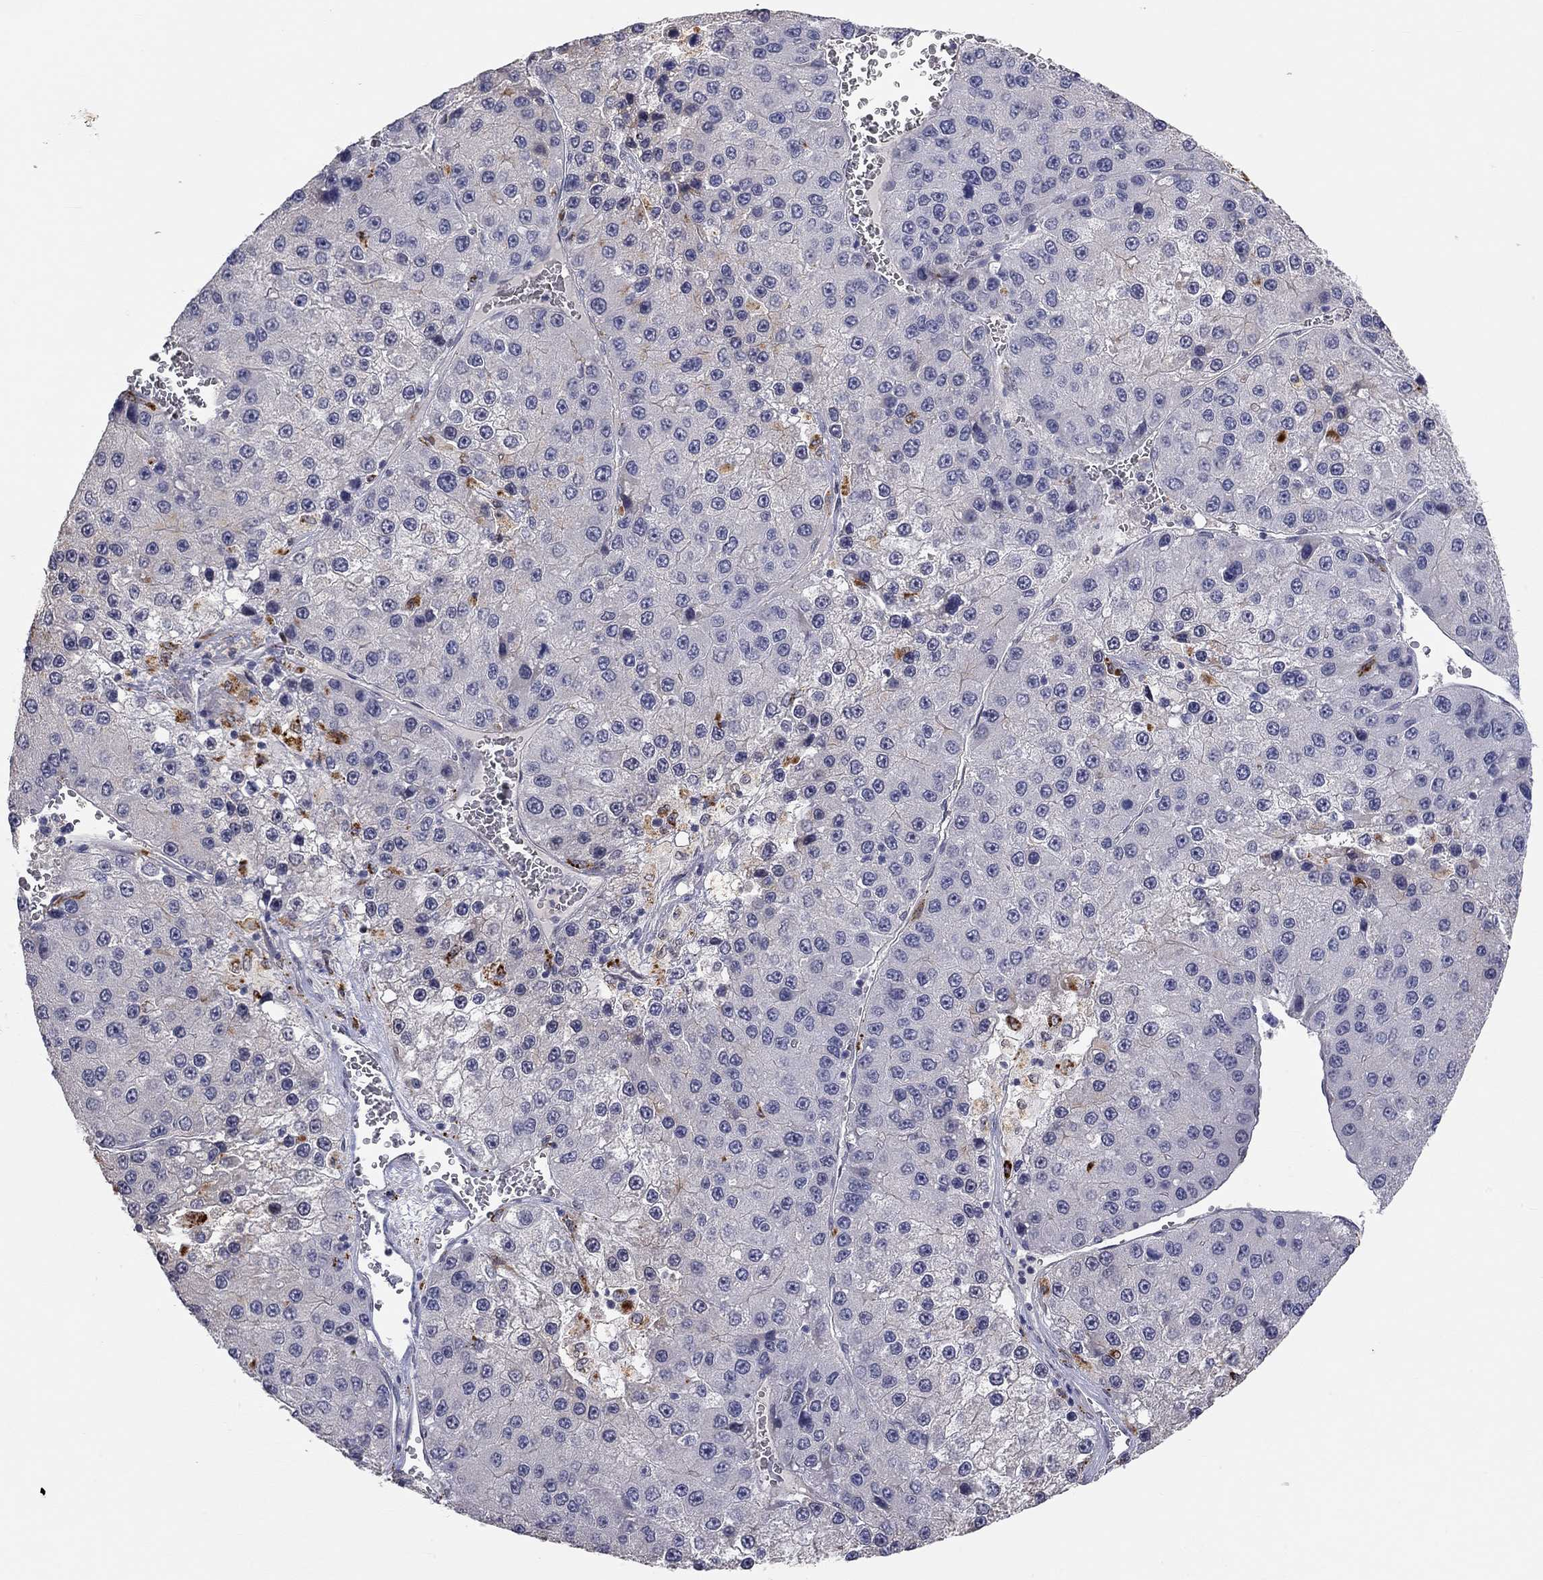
{"staining": {"intensity": "negative", "quantity": "none", "location": "none"}, "tissue": "liver cancer", "cell_type": "Tumor cells", "image_type": "cancer", "snomed": [{"axis": "morphology", "description": "Carcinoma, Hepatocellular, NOS"}, {"axis": "topography", "description": "Liver"}], "caption": "Liver cancer (hepatocellular carcinoma) stained for a protein using immunohistochemistry (IHC) shows no expression tumor cells.", "gene": "PAPSS2", "patient": {"sex": "female", "age": 73}}